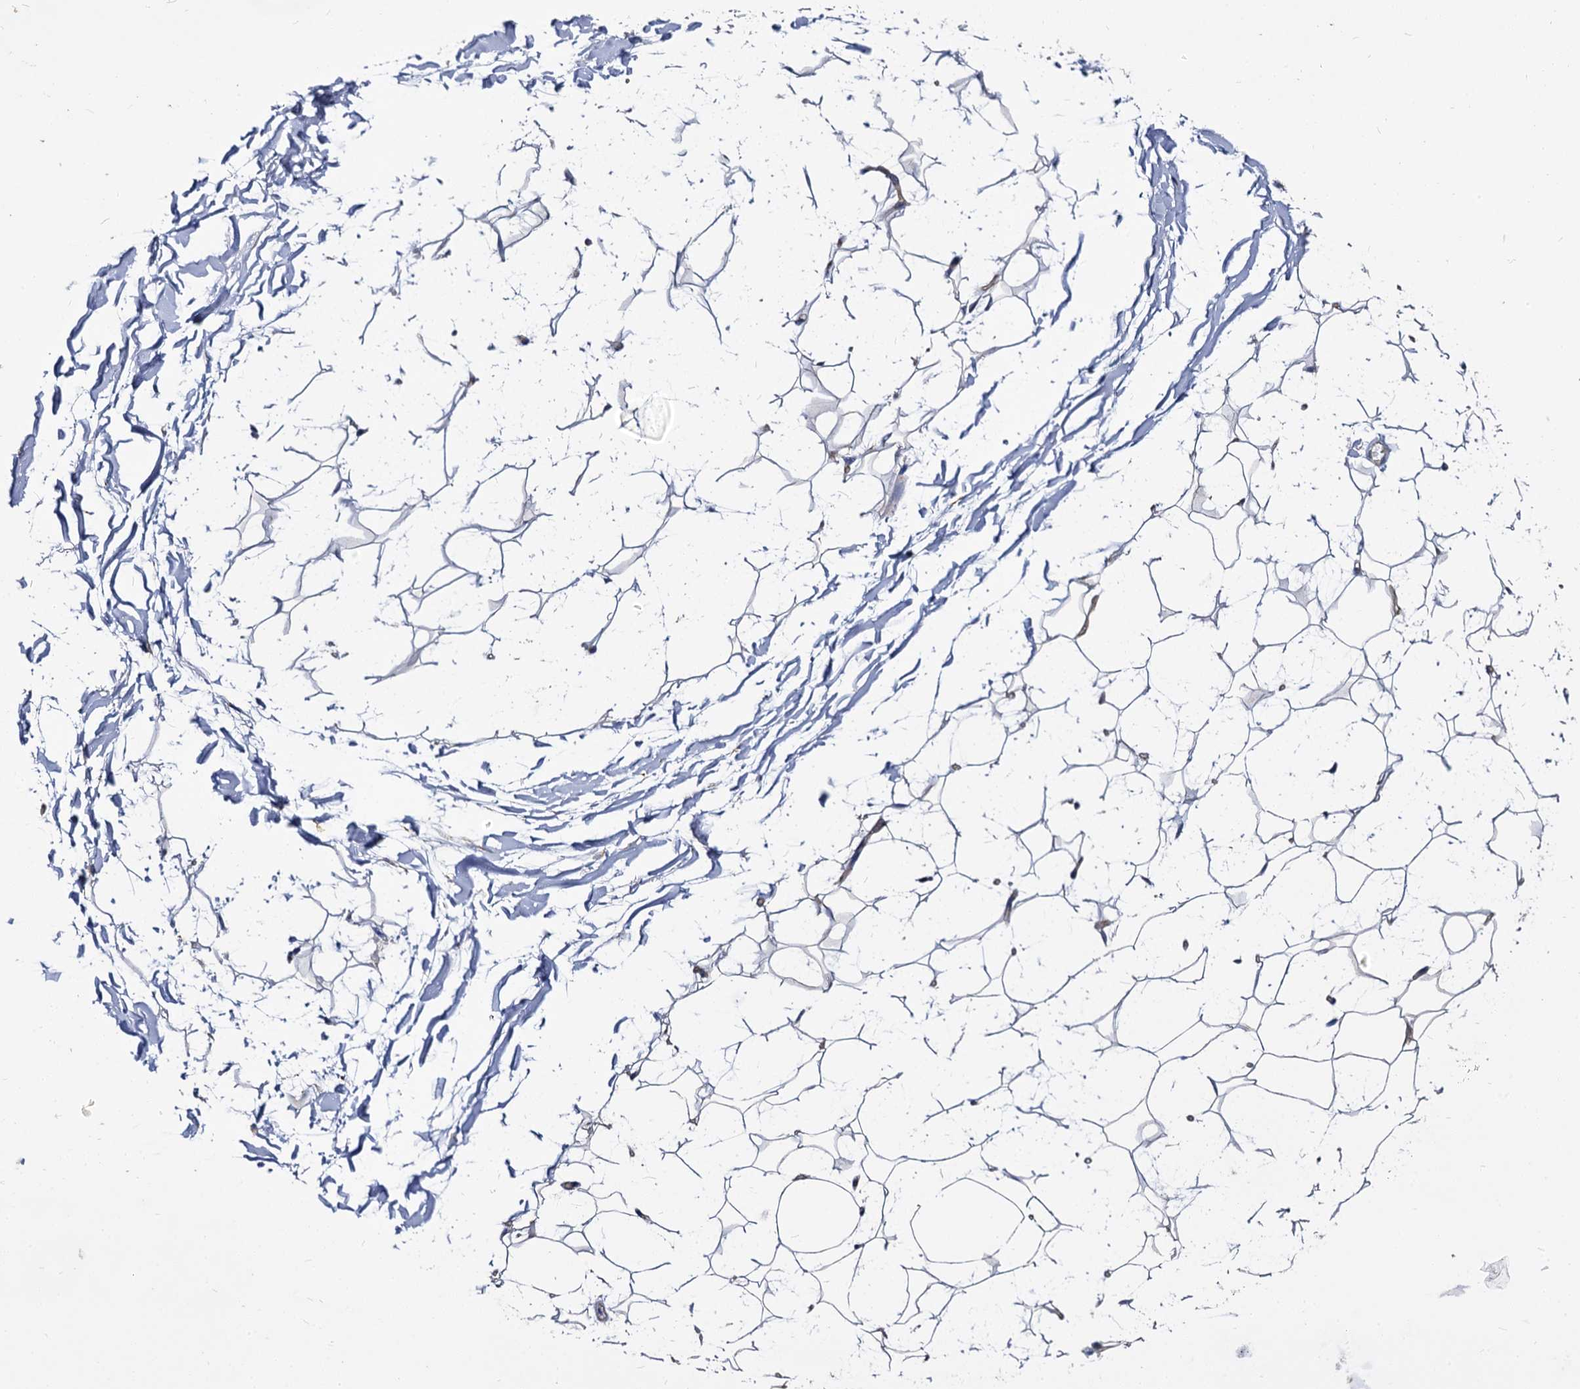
{"staining": {"intensity": "negative", "quantity": "none", "location": "none"}, "tissue": "adipose tissue", "cell_type": "Adipocytes", "image_type": "normal", "snomed": [{"axis": "morphology", "description": "Normal tissue, NOS"}, {"axis": "topography", "description": "Breast"}], "caption": "There is no significant staining in adipocytes of adipose tissue. (Stains: DAB (3,3'-diaminobenzidine) immunohistochemistry with hematoxylin counter stain, Microscopy: brightfield microscopy at high magnification).", "gene": "CBFB", "patient": {"sex": "female", "age": 26}}